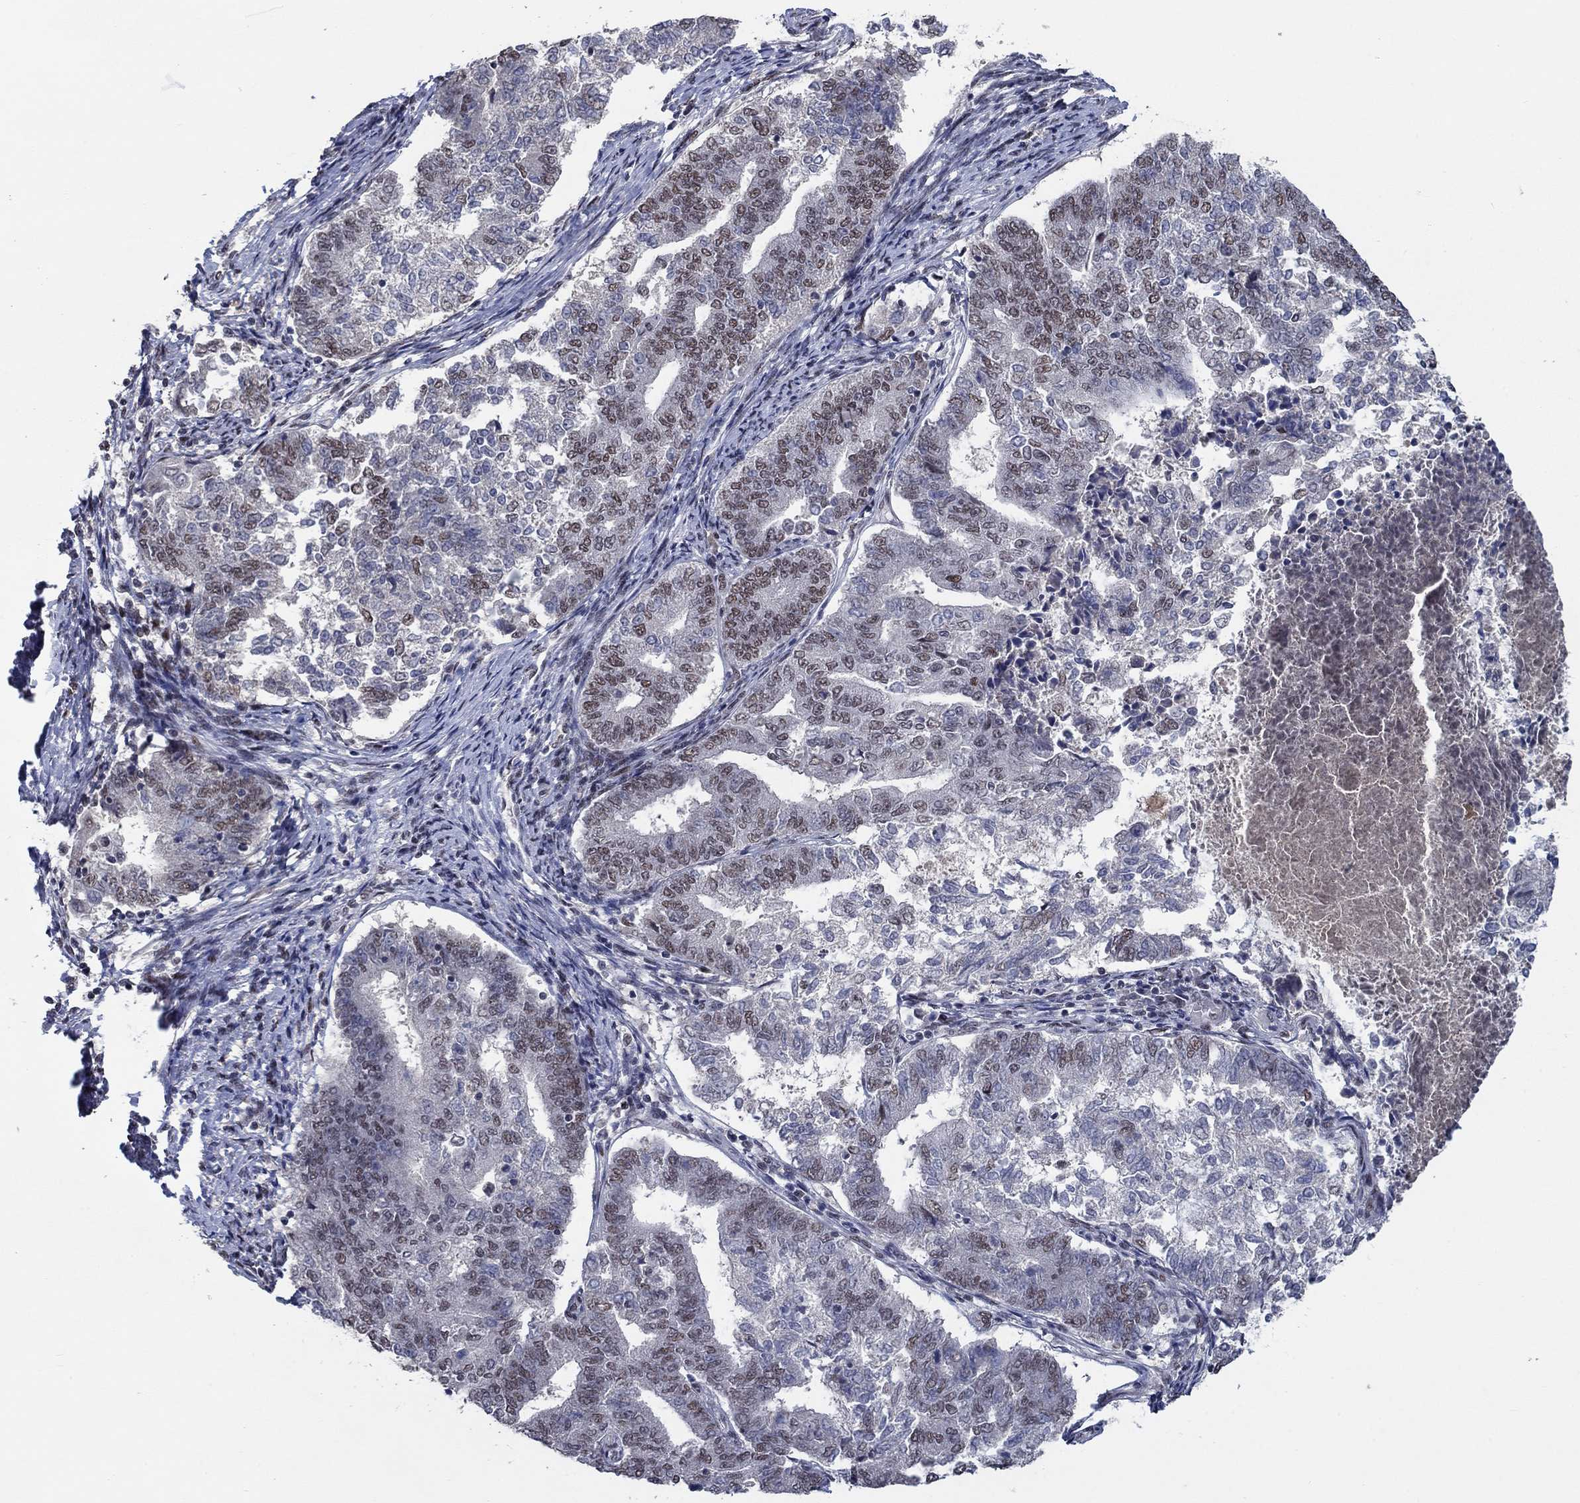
{"staining": {"intensity": "weak", "quantity": "25%-75%", "location": "nuclear"}, "tissue": "endometrial cancer", "cell_type": "Tumor cells", "image_type": "cancer", "snomed": [{"axis": "morphology", "description": "Adenocarcinoma, NOS"}, {"axis": "topography", "description": "Endometrium"}], "caption": "Human endometrial adenocarcinoma stained with a brown dye shows weak nuclear positive expression in about 25%-75% of tumor cells.", "gene": "HTN1", "patient": {"sex": "female", "age": 65}}